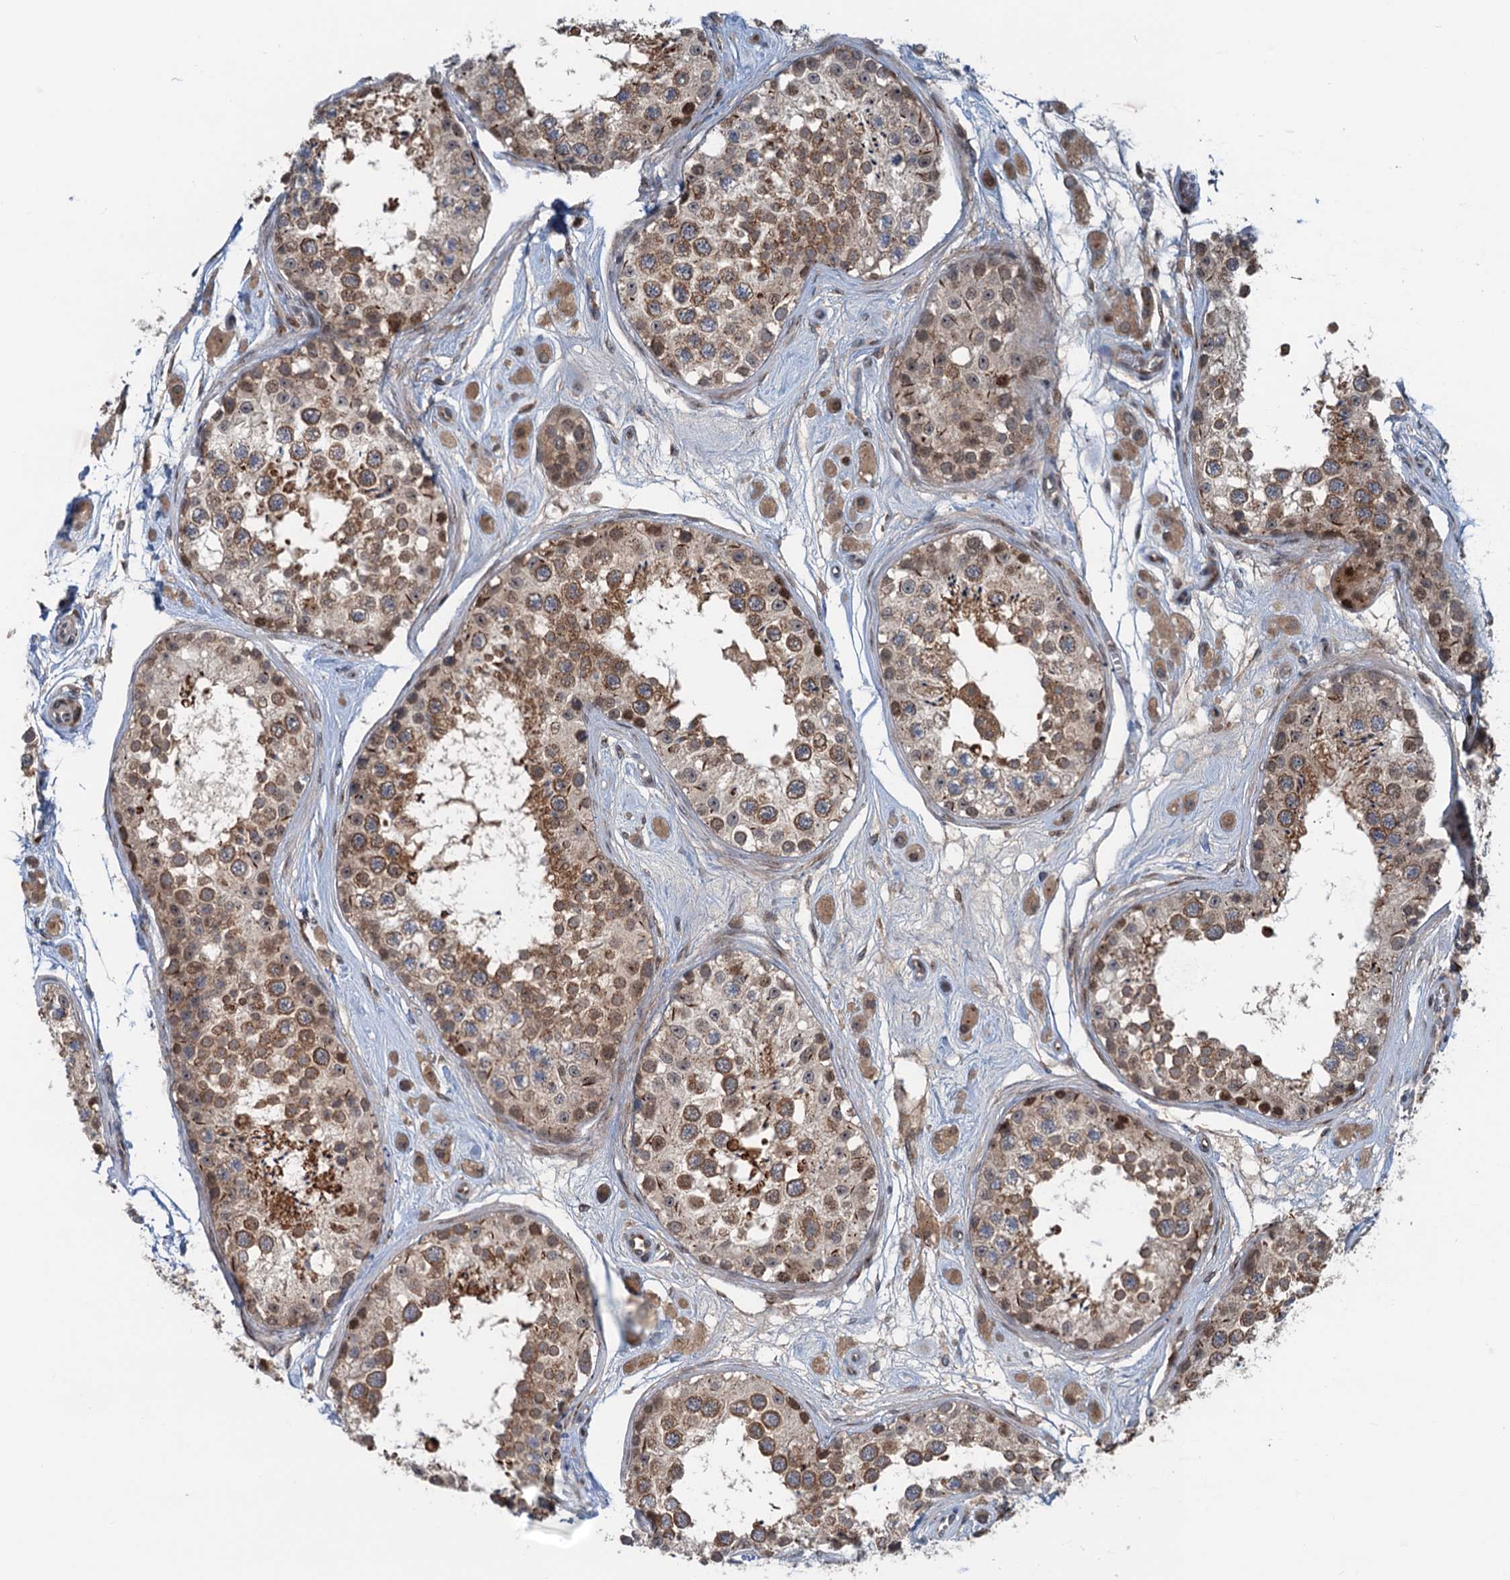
{"staining": {"intensity": "moderate", "quantity": ">75%", "location": "cytoplasmic/membranous"}, "tissue": "testis", "cell_type": "Cells in seminiferous ducts", "image_type": "normal", "snomed": [{"axis": "morphology", "description": "Normal tissue, NOS"}, {"axis": "topography", "description": "Testis"}], "caption": "The photomicrograph displays a brown stain indicating the presence of a protein in the cytoplasmic/membranous of cells in seminiferous ducts in testis. Using DAB (3,3'-diaminobenzidine) (brown) and hematoxylin (blue) stains, captured at high magnification using brightfield microscopy.", "gene": "DYNC2I2", "patient": {"sex": "male", "age": 25}}